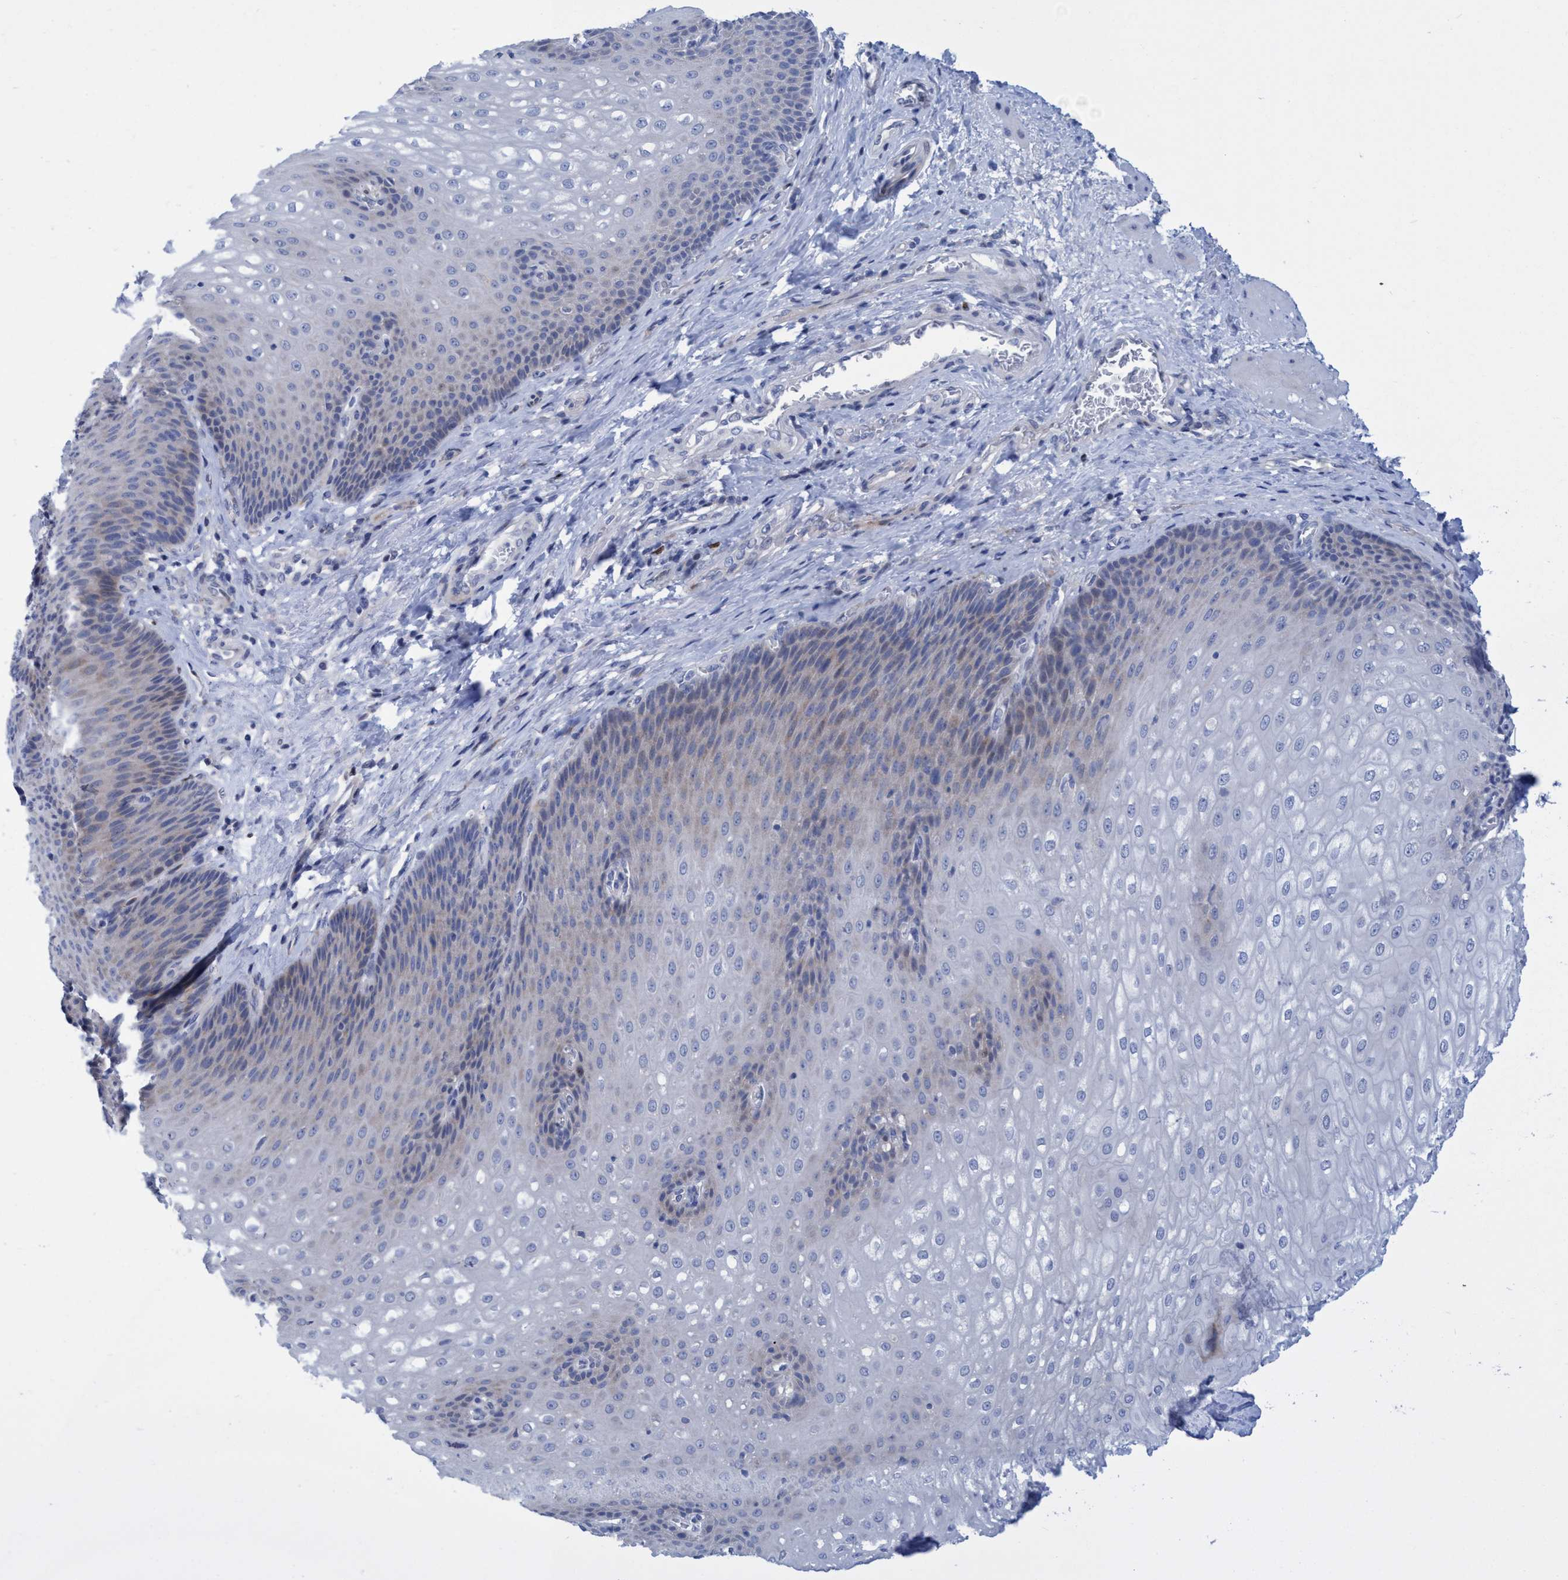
{"staining": {"intensity": "weak", "quantity": "<25%", "location": "cytoplasmic/membranous"}, "tissue": "esophagus", "cell_type": "Squamous epithelial cells", "image_type": "normal", "snomed": [{"axis": "morphology", "description": "Normal tissue, NOS"}, {"axis": "topography", "description": "Esophagus"}], "caption": "An image of human esophagus is negative for staining in squamous epithelial cells. (DAB (3,3'-diaminobenzidine) IHC visualized using brightfield microscopy, high magnification).", "gene": "R3HCC1", "patient": {"sex": "male", "age": 48}}